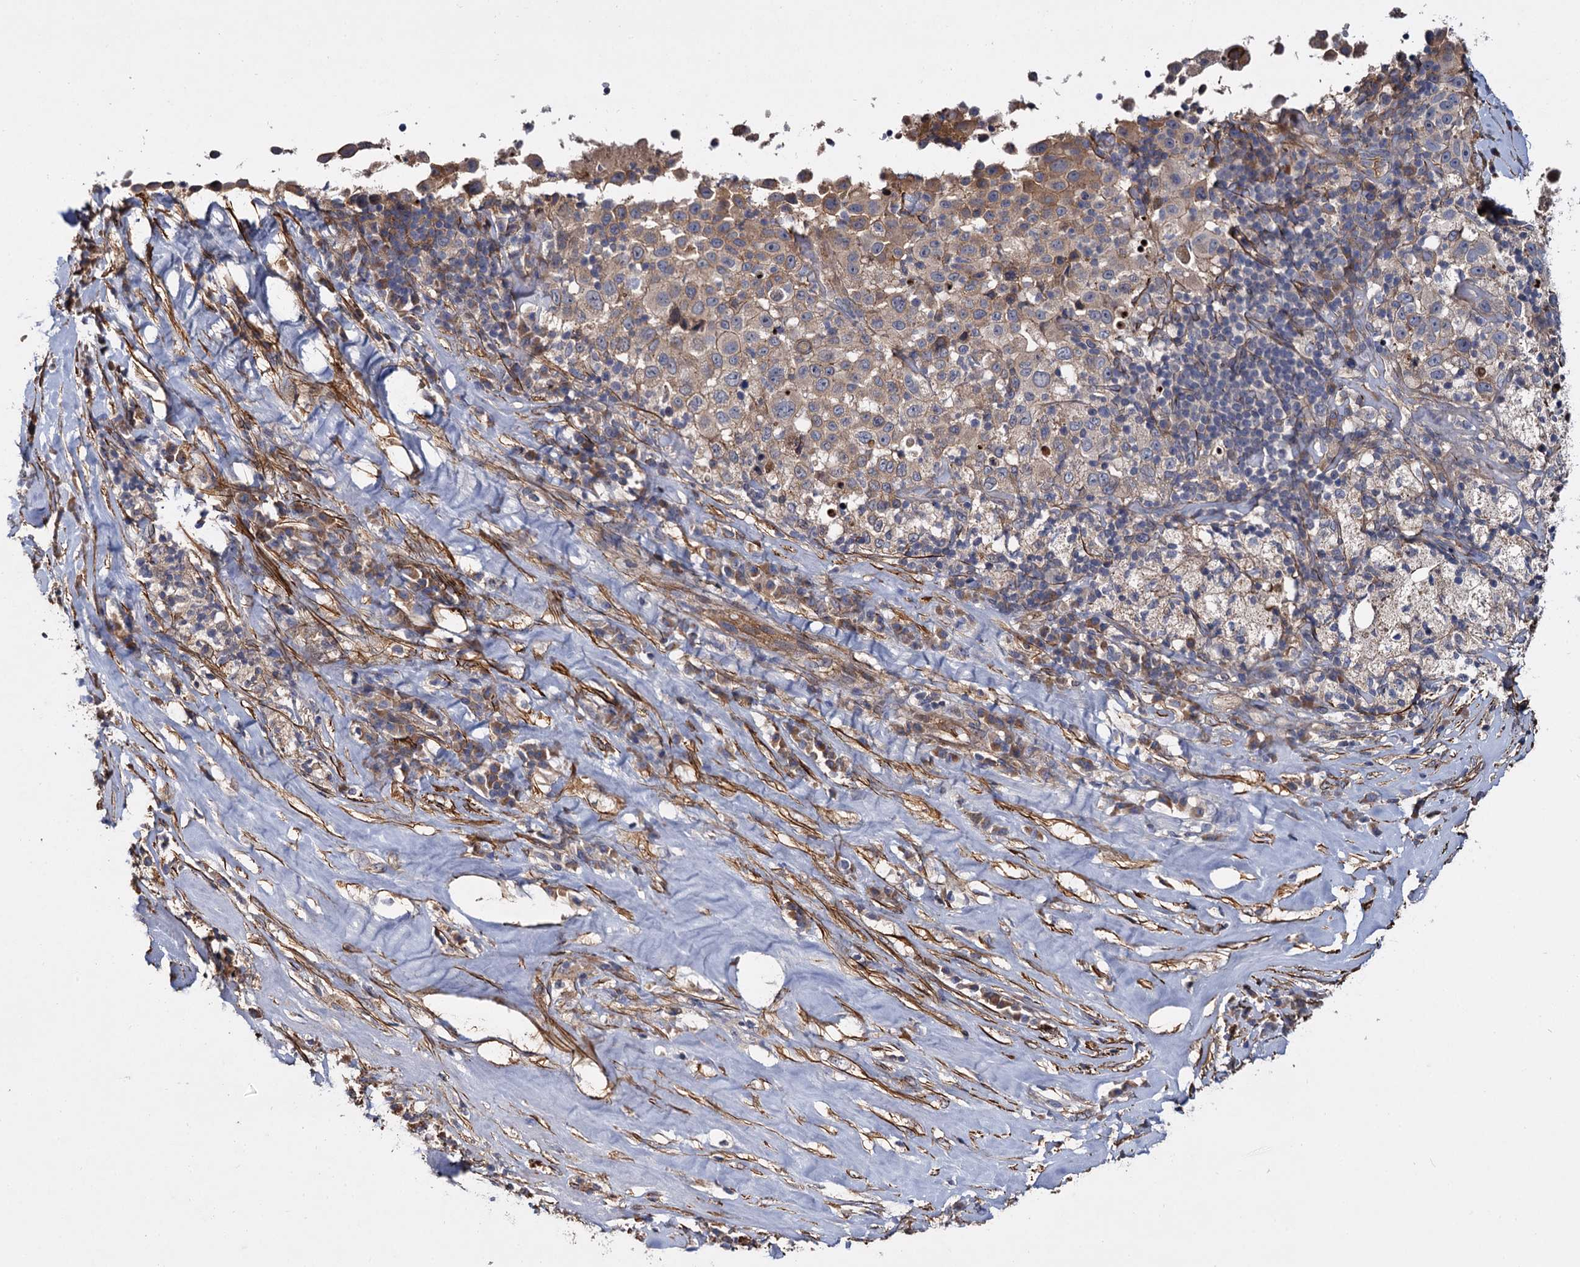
{"staining": {"intensity": "weak", "quantity": "<25%", "location": "cytoplasmic/membranous"}, "tissue": "melanoma", "cell_type": "Tumor cells", "image_type": "cancer", "snomed": [{"axis": "morphology", "description": "Malignant melanoma, Metastatic site"}, {"axis": "topography", "description": "Lymph node"}], "caption": "High power microscopy image of an immunohistochemistry (IHC) histopathology image of melanoma, revealing no significant staining in tumor cells.", "gene": "ISM2", "patient": {"sex": "male", "age": 62}}